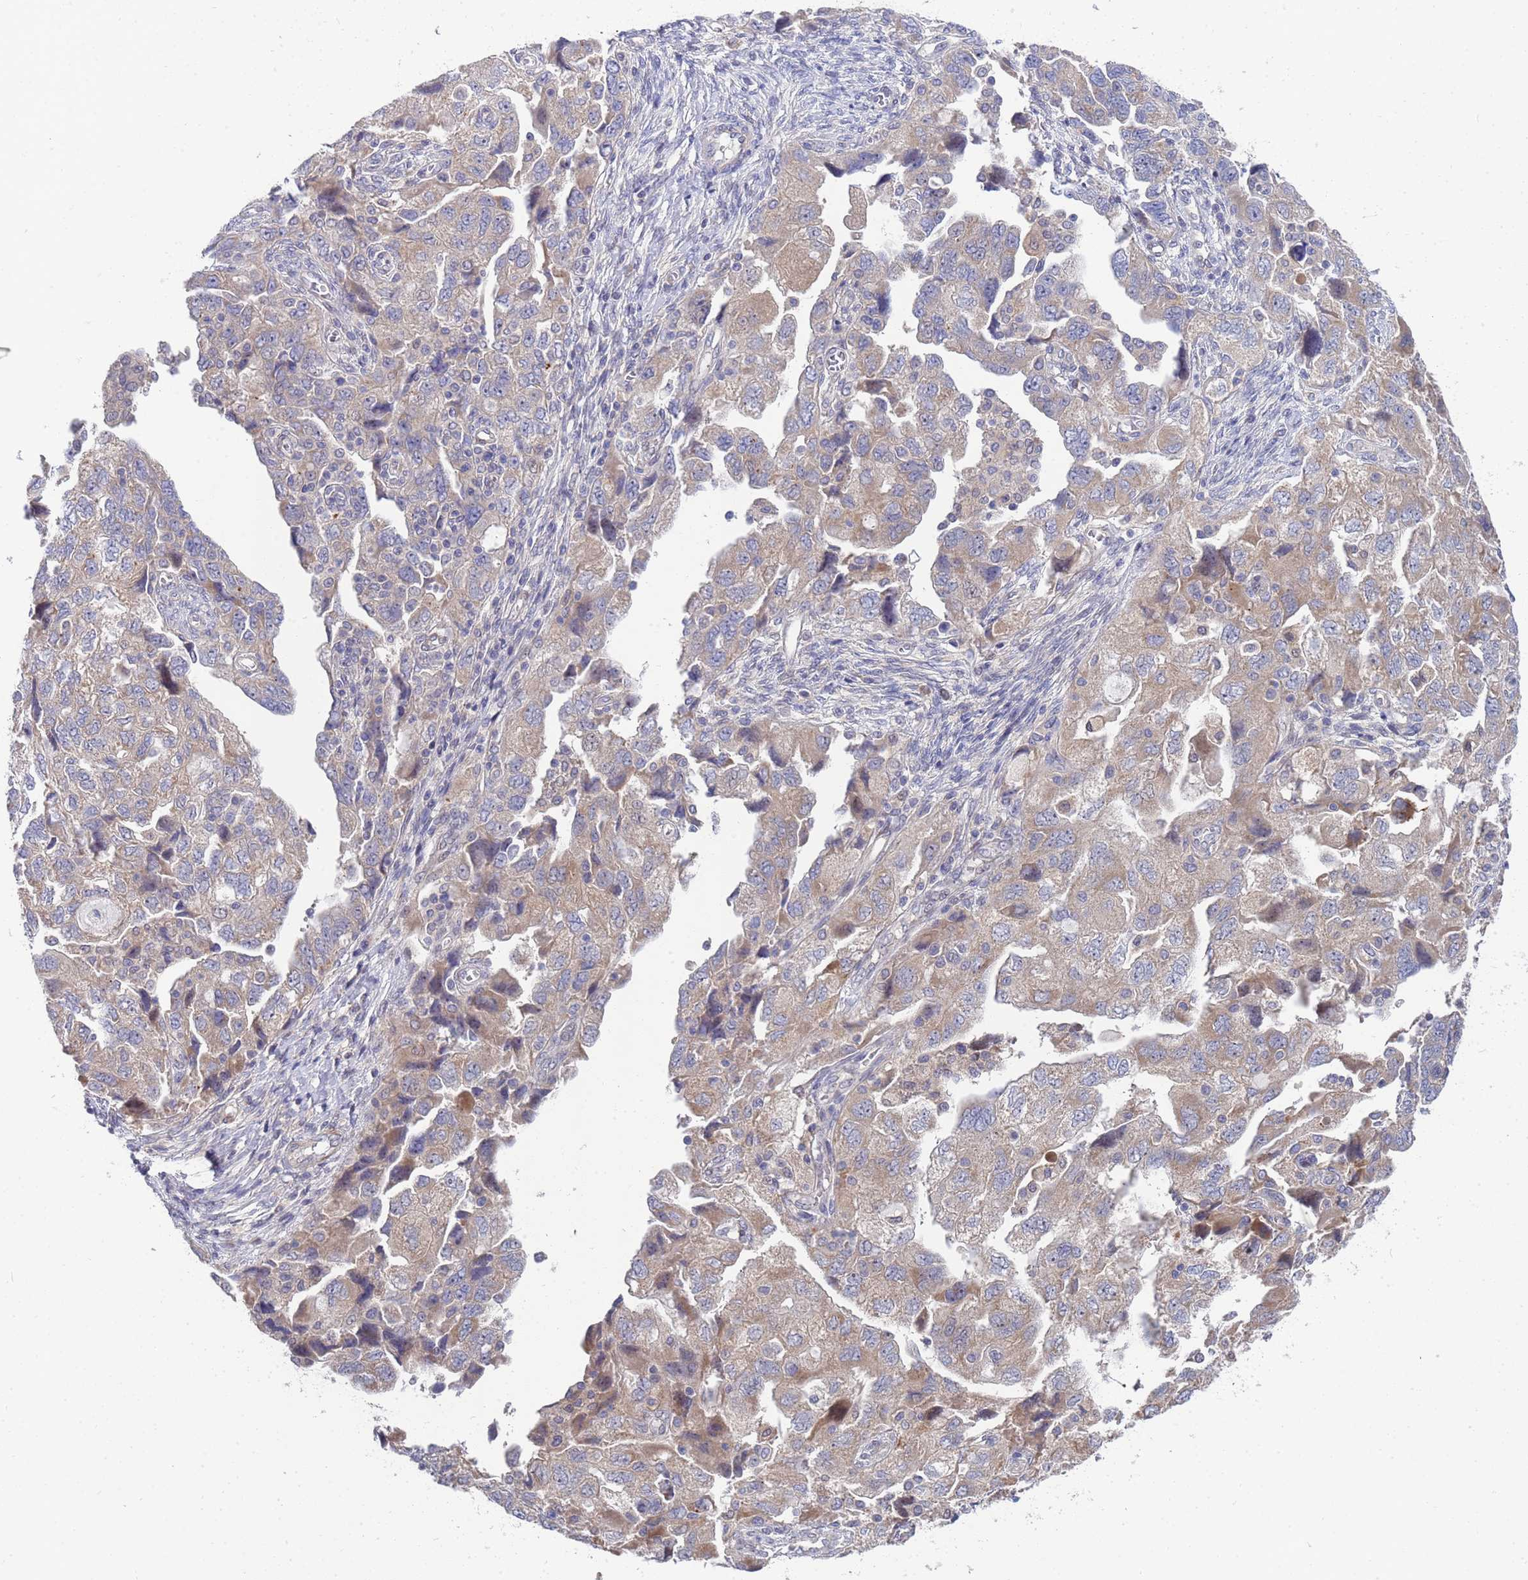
{"staining": {"intensity": "weak", "quantity": "25%-75%", "location": "cytoplasmic/membranous"}, "tissue": "ovarian cancer", "cell_type": "Tumor cells", "image_type": "cancer", "snomed": [{"axis": "morphology", "description": "Carcinoma, NOS"}, {"axis": "morphology", "description": "Cystadenocarcinoma, serous, NOS"}, {"axis": "topography", "description": "Ovary"}], "caption": "Carcinoma (ovarian) stained for a protein (brown) exhibits weak cytoplasmic/membranous positive staining in approximately 25%-75% of tumor cells.", "gene": "ENOSF1", "patient": {"sex": "female", "age": 69}}